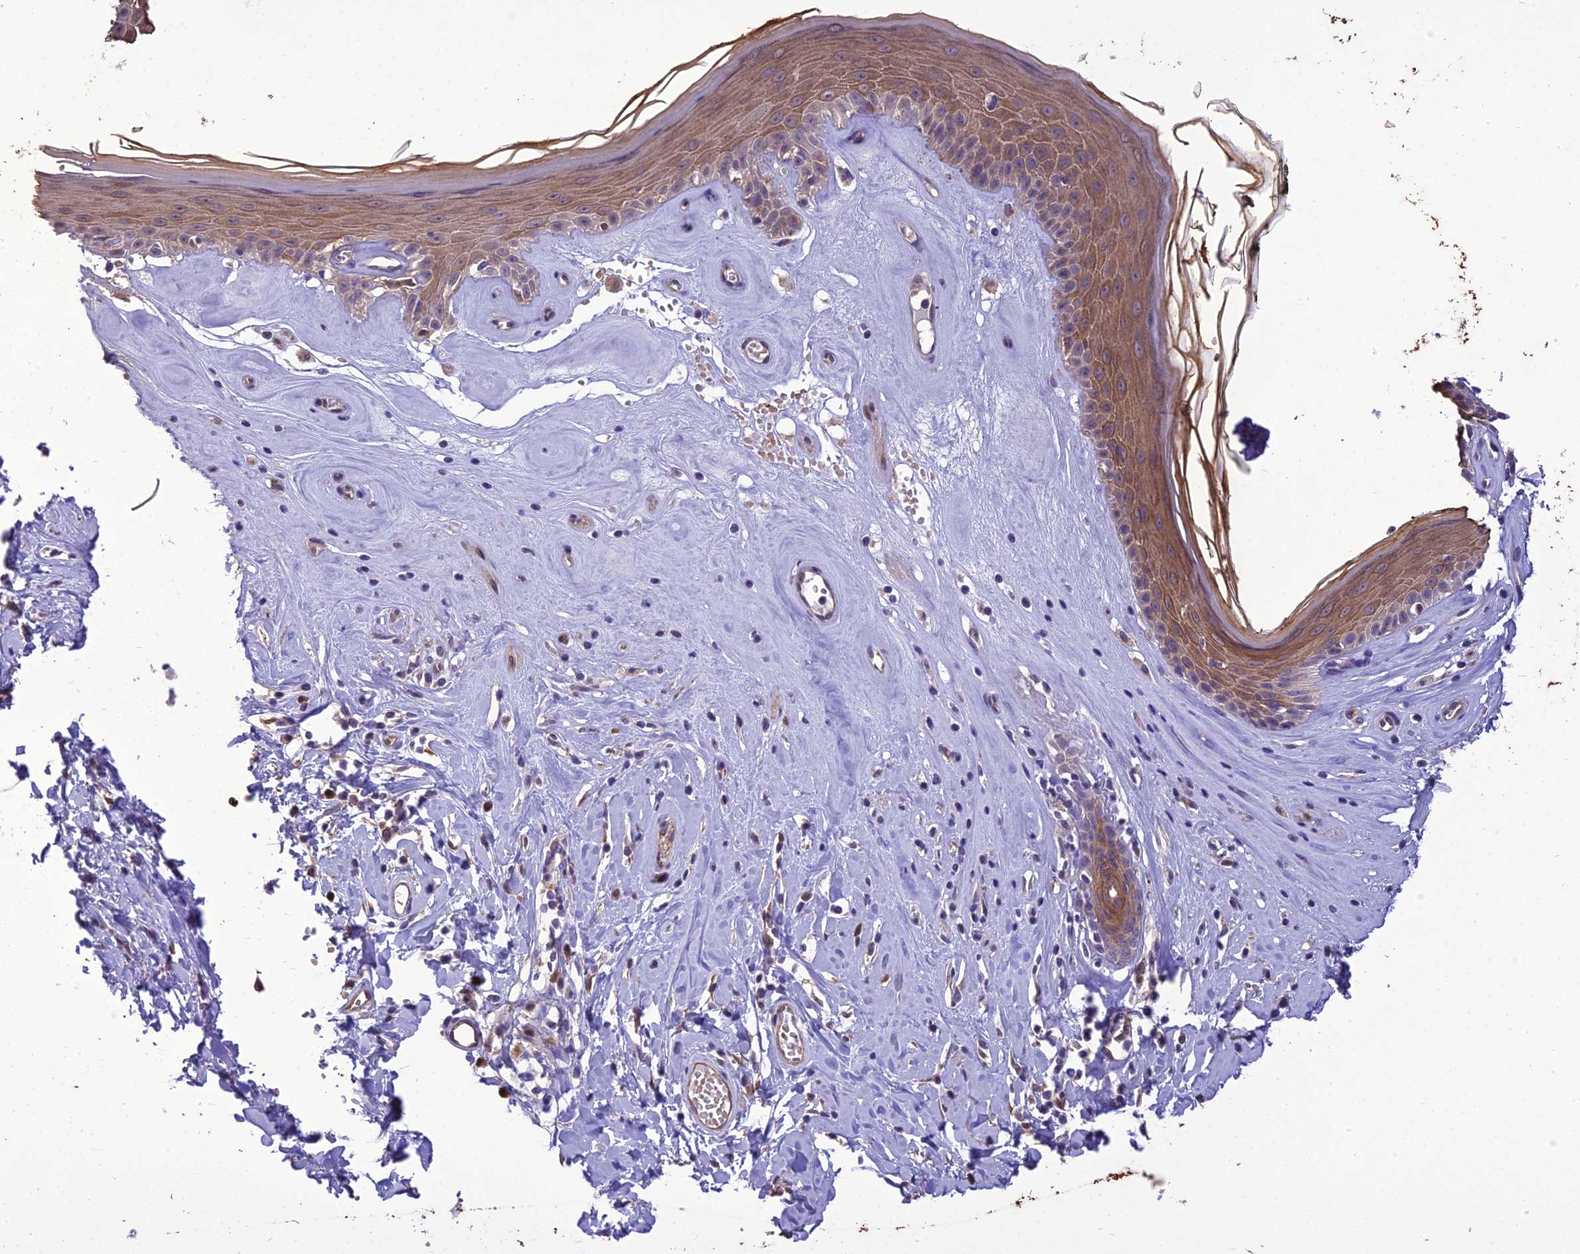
{"staining": {"intensity": "moderate", "quantity": ">75%", "location": "cytoplasmic/membranous"}, "tissue": "skin", "cell_type": "Epidermal cells", "image_type": "normal", "snomed": [{"axis": "morphology", "description": "Normal tissue, NOS"}, {"axis": "morphology", "description": "Inflammation, NOS"}, {"axis": "topography", "description": "Vulva"}], "caption": "Epidermal cells show medium levels of moderate cytoplasmic/membranous positivity in approximately >75% of cells in benign human skin.", "gene": "BORCS6", "patient": {"sex": "female", "age": 84}}